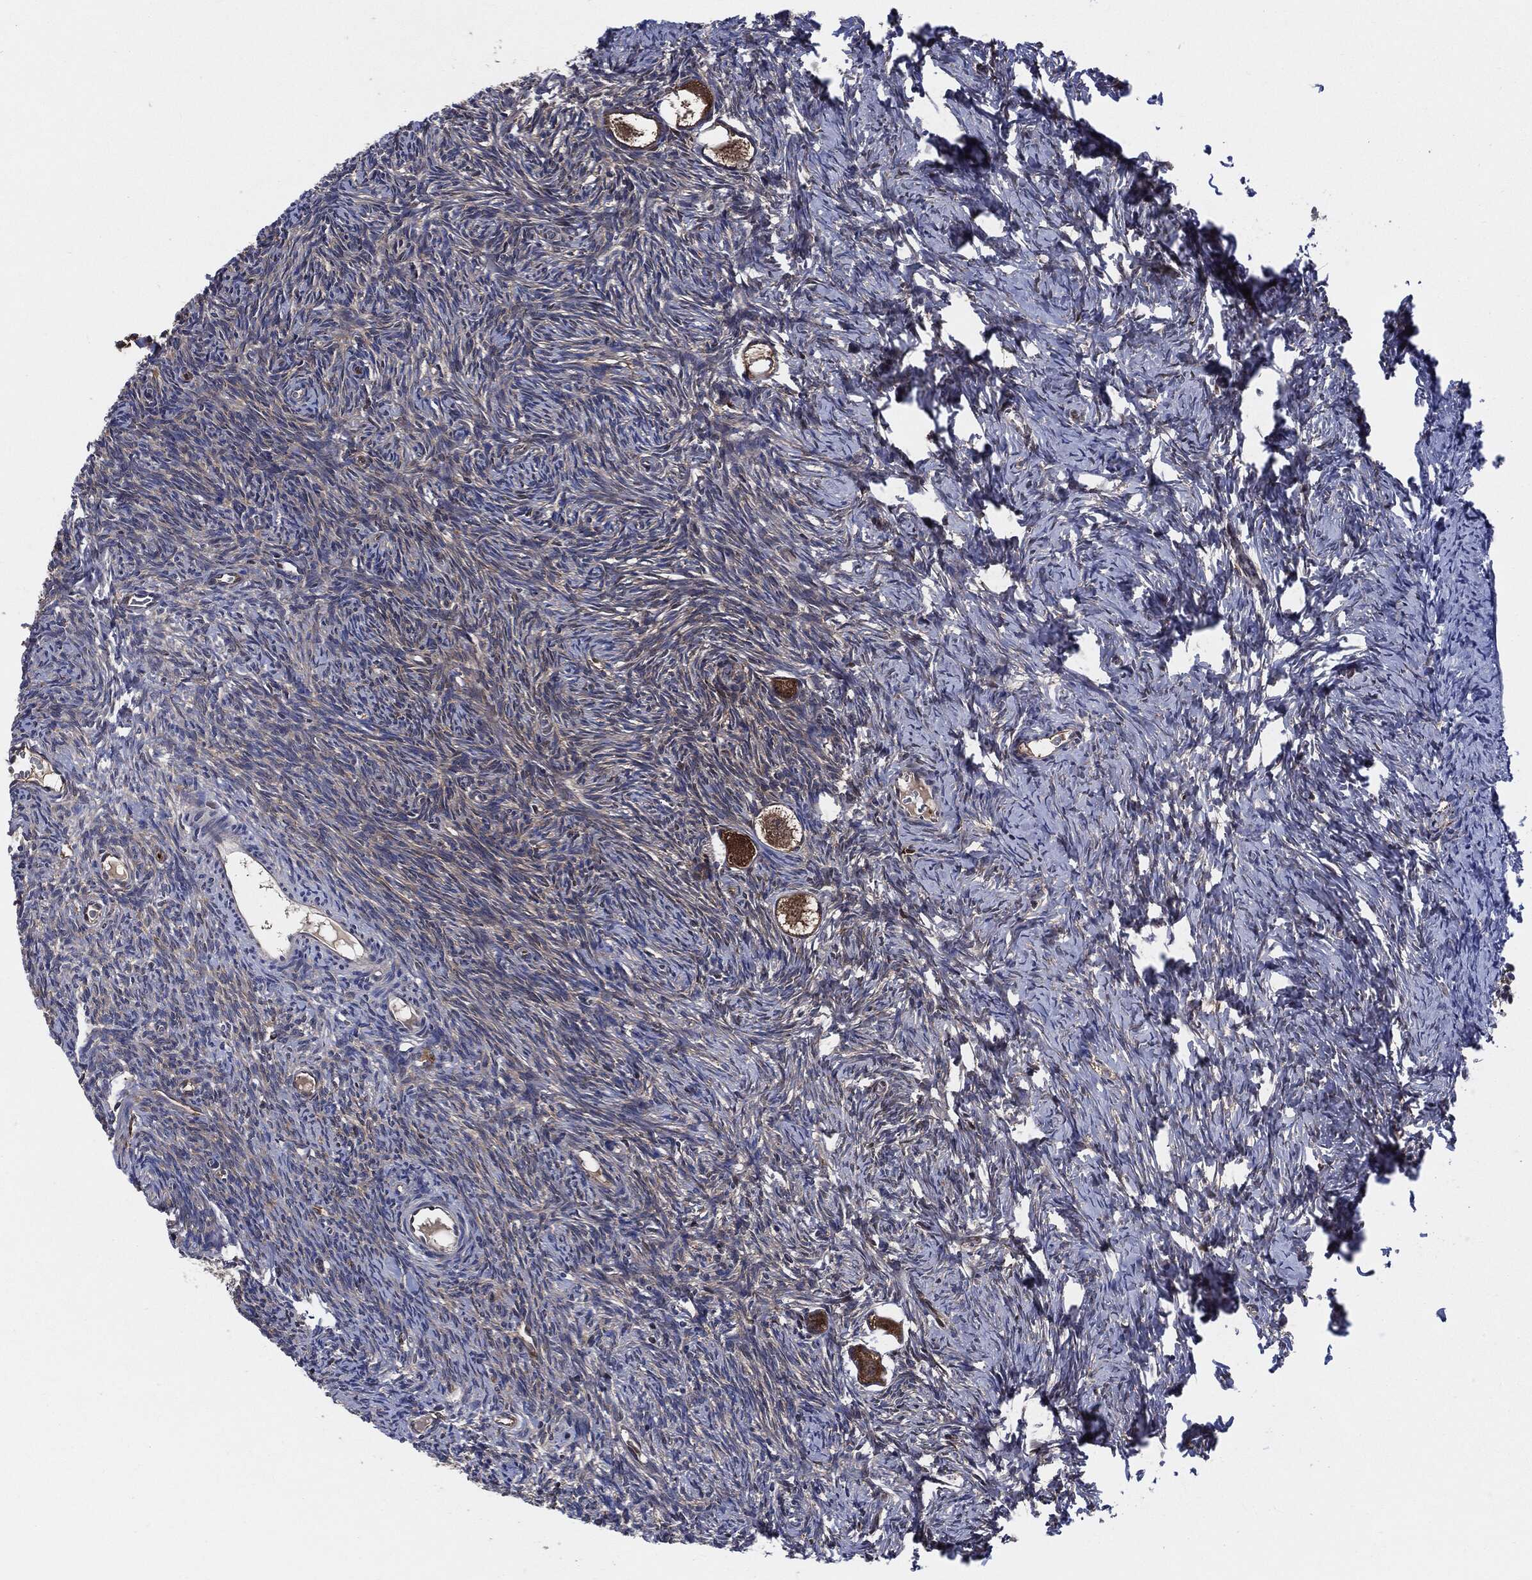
{"staining": {"intensity": "strong", "quantity": ">75%", "location": "cytoplasmic/membranous"}, "tissue": "ovary", "cell_type": "Follicle cells", "image_type": "normal", "snomed": [{"axis": "morphology", "description": "Normal tissue, NOS"}, {"axis": "topography", "description": "Ovary"}], "caption": "An immunohistochemistry (IHC) histopathology image of normal tissue is shown. Protein staining in brown highlights strong cytoplasmic/membranous positivity in ovary within follicle cells. (Brightfield microscopy of DAB IHC at high magnification).", "gene": "XPNPEP1", "patient": {"sex": "female", "age": 27}}